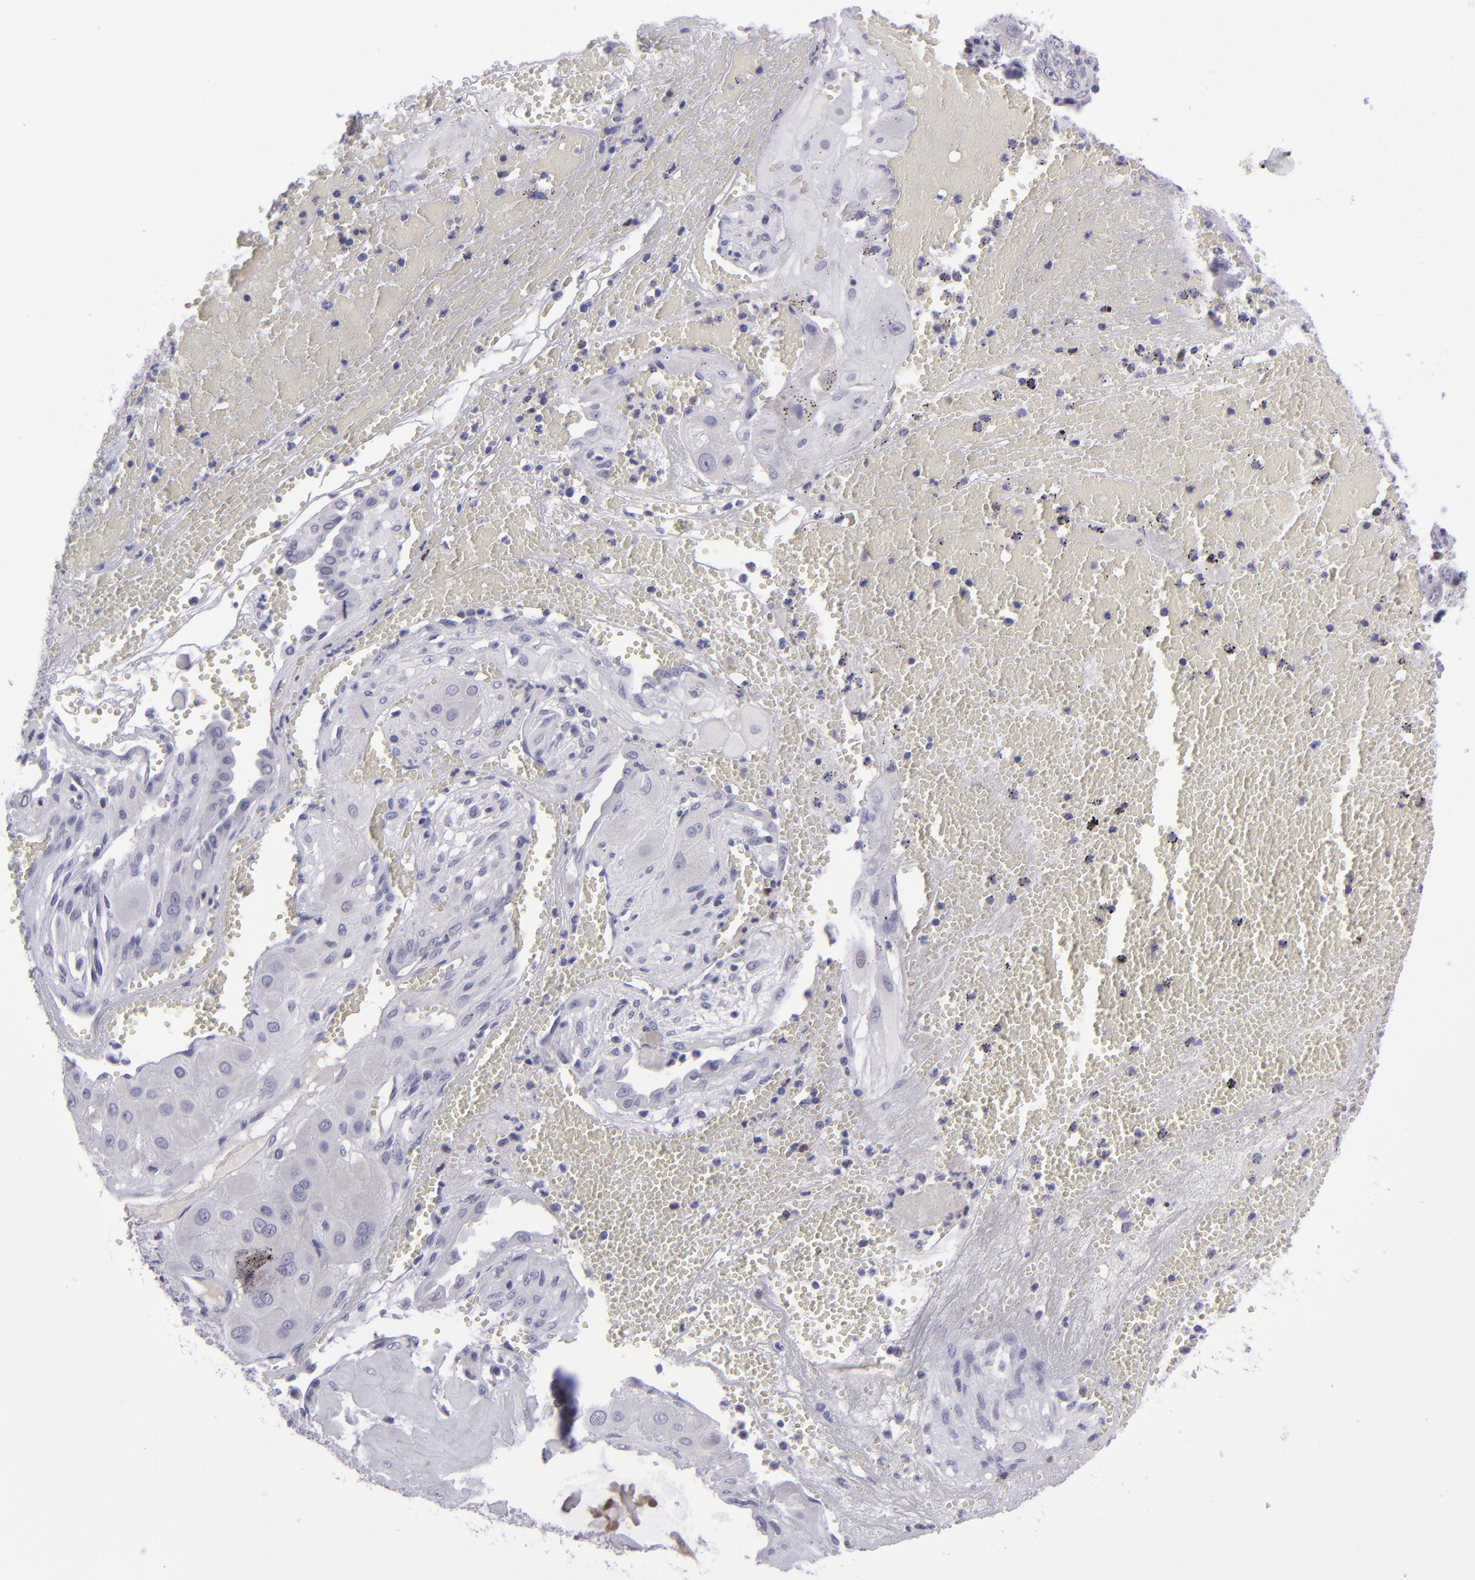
{"staining": {"intensity": "negative", "quantity": "none", "location": "none"}, "tissue": "cervical cancer", "cell_type": "Tumor cells", "image_type": "cancer", "snomed": [{"axis": "morphology", "description": "Squamous cell carcinoma, NOS"}, {"axis": "topography", "description": "Cervix"}], "caption": "Immunohistochemistry image of neoplastic tissue: human cervical cancer (squamous cell carcinoma) stained with DAB reveals no significant protein staining in tumor cells.", "gene": "POU2F2", "patient": {"sex": "female", "age": 34}}